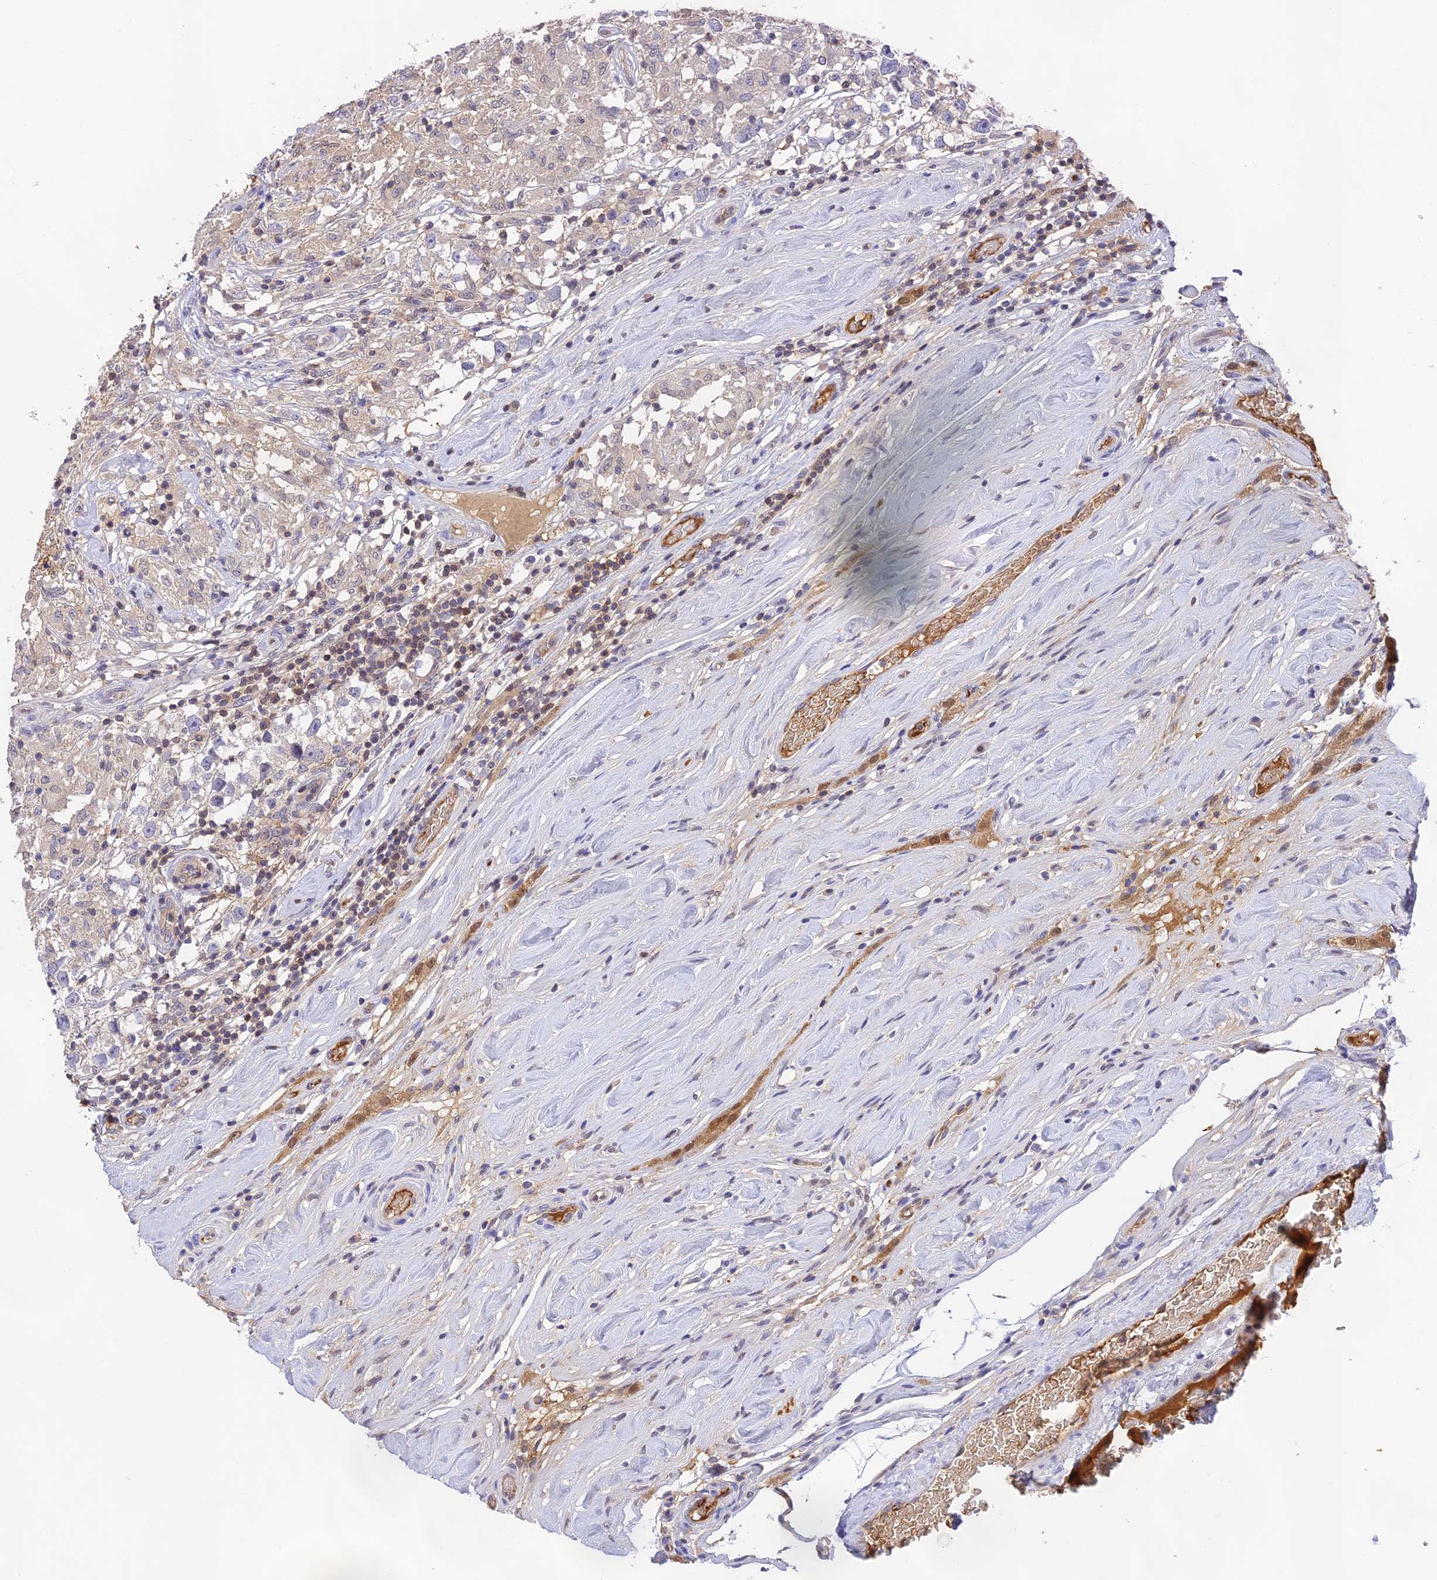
{"staining": {"intensity": "weak", "quantity": "<25%", "location": "cytoplasmic/membranous"}, "tissue": "testis cancer", "cell_type": "Tumor cells", "image_type": "cancer", "snomed": [{"axis": "morphology", "description": "Seminoma, NOS"}, {"axis": "topography", "description": "Testis"}], "caption": "Image shows no protein positivity in tumor cells of testis cancer tissue. The staining was performed using DAB (3,3'-diaminobenzidine) to visualize the protein expression in brown, while the nuclei were stained in blue with hematoxylin (Magnification: 20x).", "gene": "HDHD2", "patient": {"sex": "male", "age": 46}}